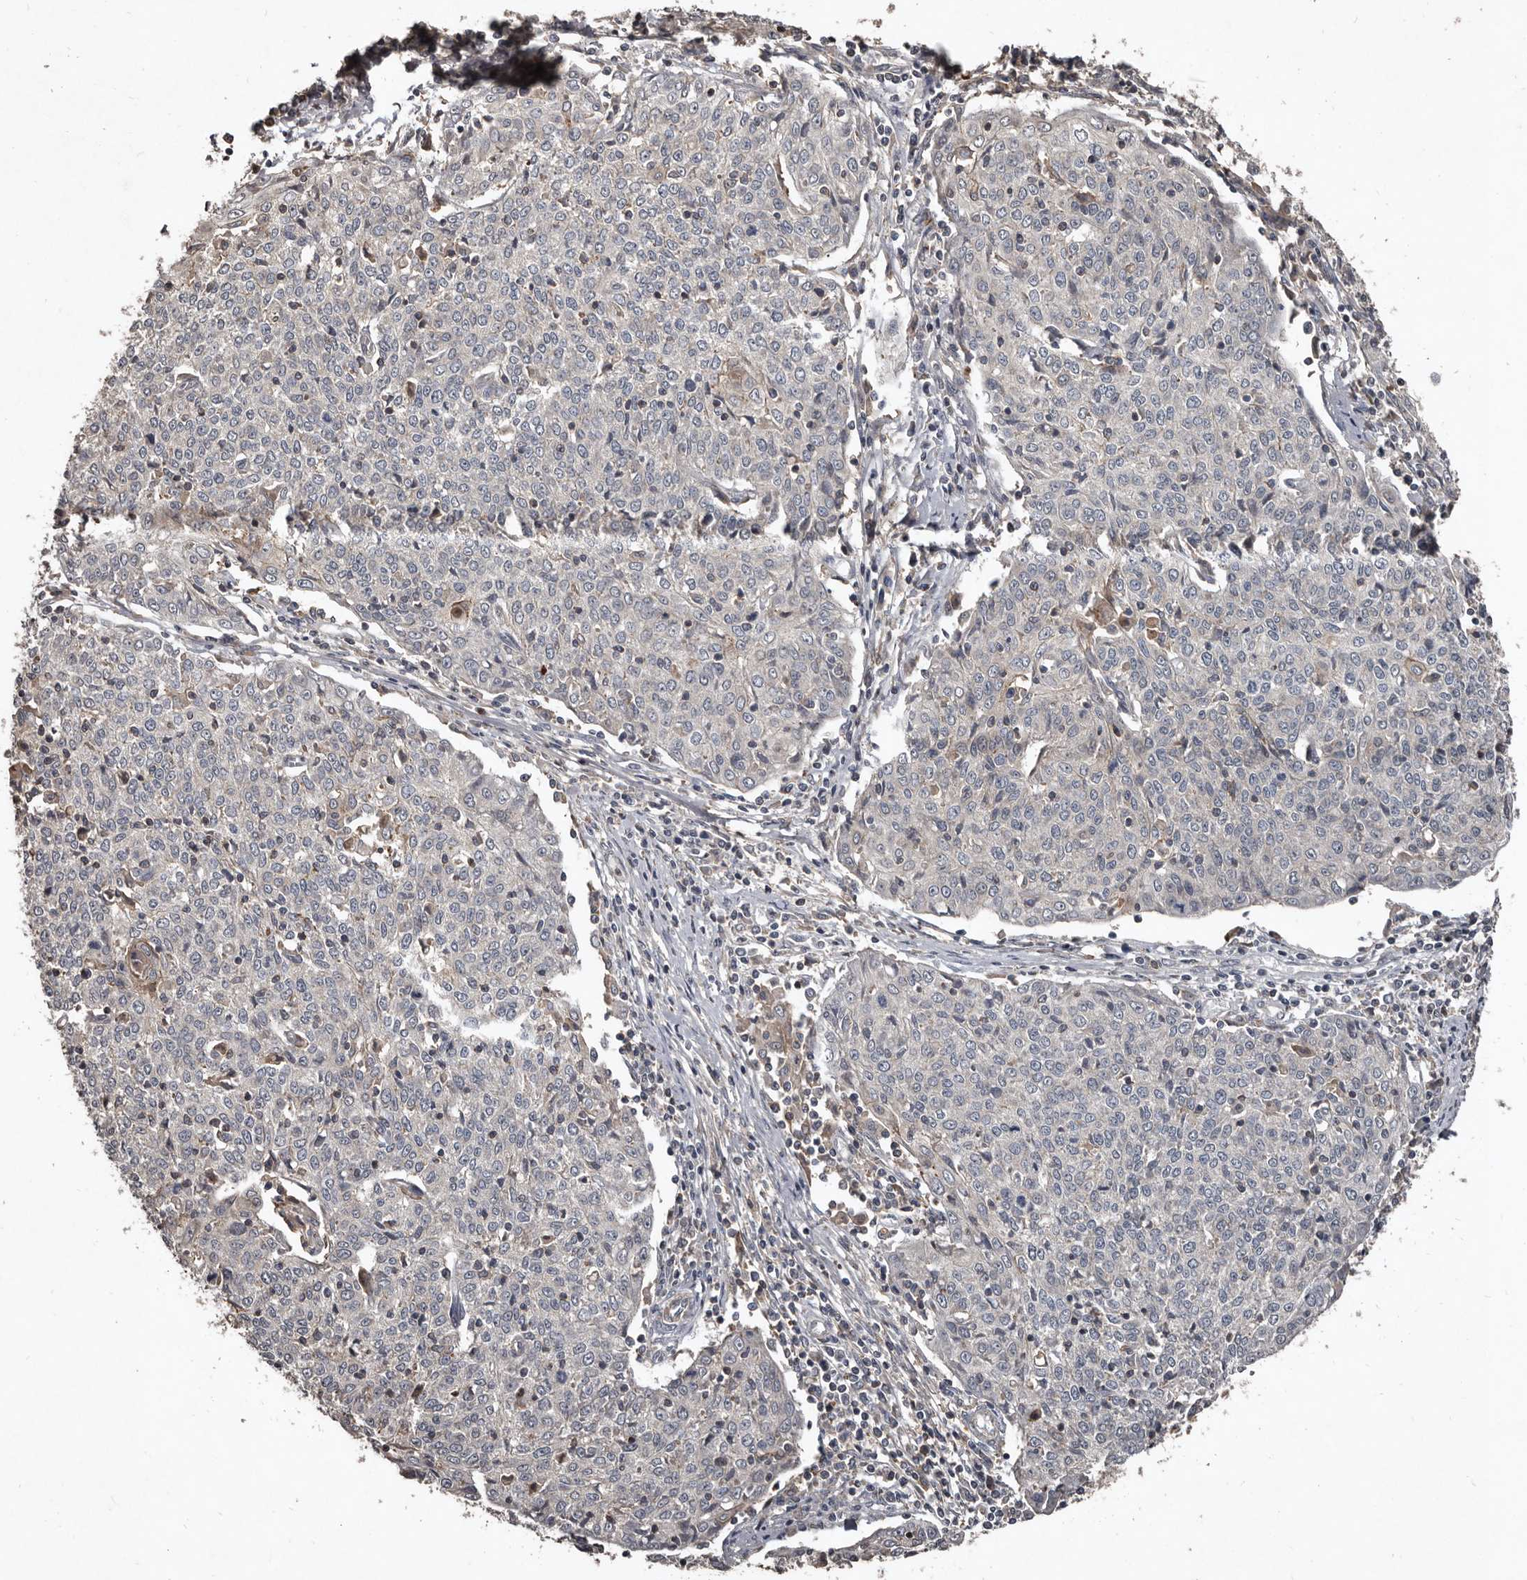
{"staining": {"intensity": "negative", "quantity": "none", "location": "none"}, "tissue": "cervical cancer", "cell_type": "Tumor cells", "image_type": "cancer", "snomed": [{"axis": "morphology", "description": "Squamous cell carcinoma, NOS"}, {"axis": "topography", "description": "Cervix"}], "caption": "Immunohistochemistry histopathology image of human squamous cell carcinoma (cervical) stained for a protein (brown), which reveals no positivity in tumor cells.", "gene": "GREB1", "patient": {"sex": "female", "age": 48}}